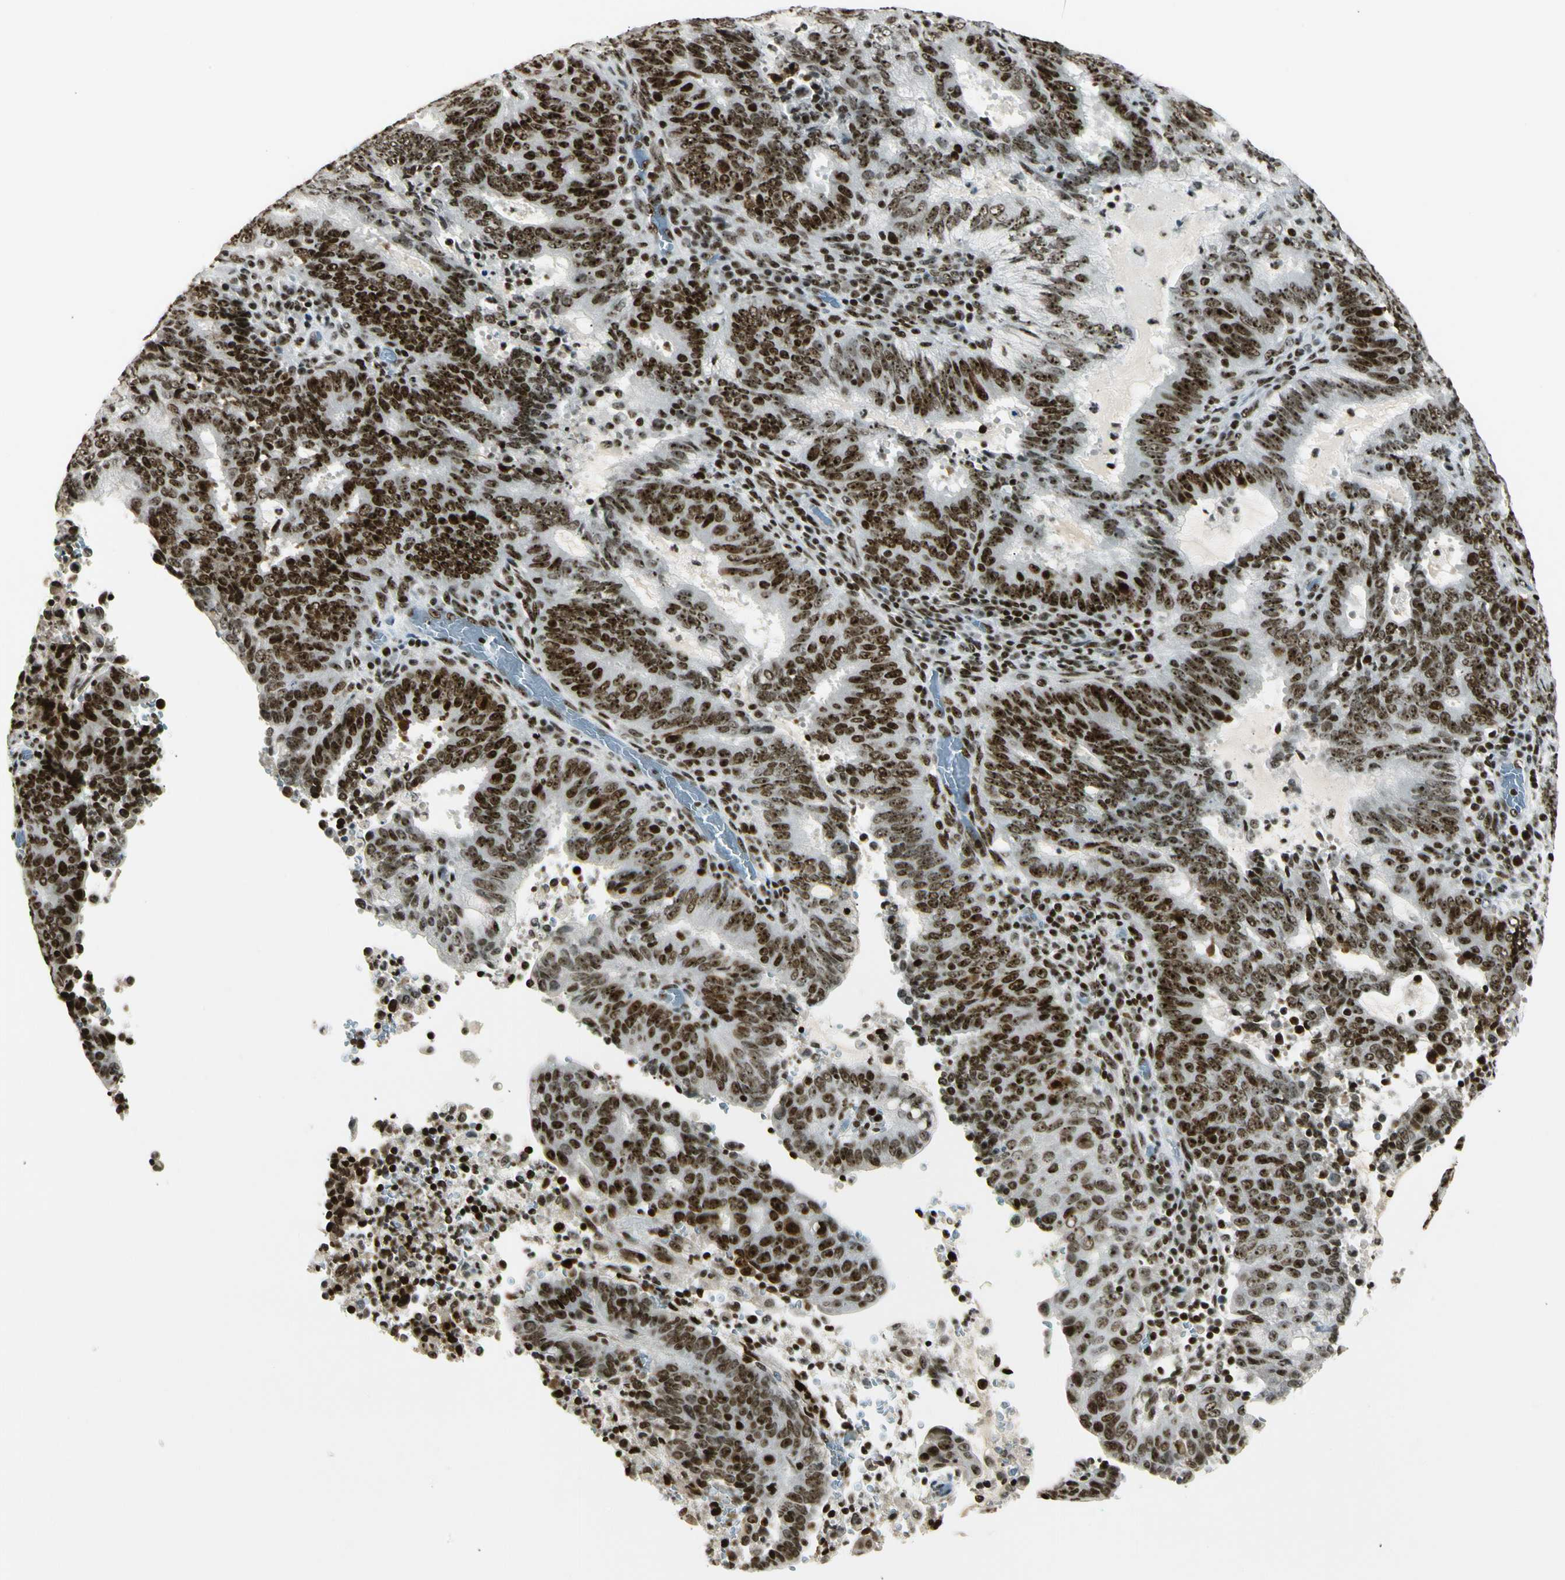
{"staining": {"intensity": "strong", "quantity": ">75%", "location": "nuclear"}, "tissue": "cervical cancer", "cell_type": "Tumor cells", "image_type": "cancer", "snomed": [{"axis": "morphology", "description": "Adenocarcinoma, NOS"}, {"axis": "topography", "description": "Cervix"}], "caption": "Tumor cells show high levels of strong nuclear positivity in about >75% of cells in human adenocarcinoma (cervical). (Stains: DAB in brown, nuclei in blue, Microscopy: brightfield microscopy at high magnification).", "gene": "UBTF", "patient": {"sex": "female", "age": 44}}